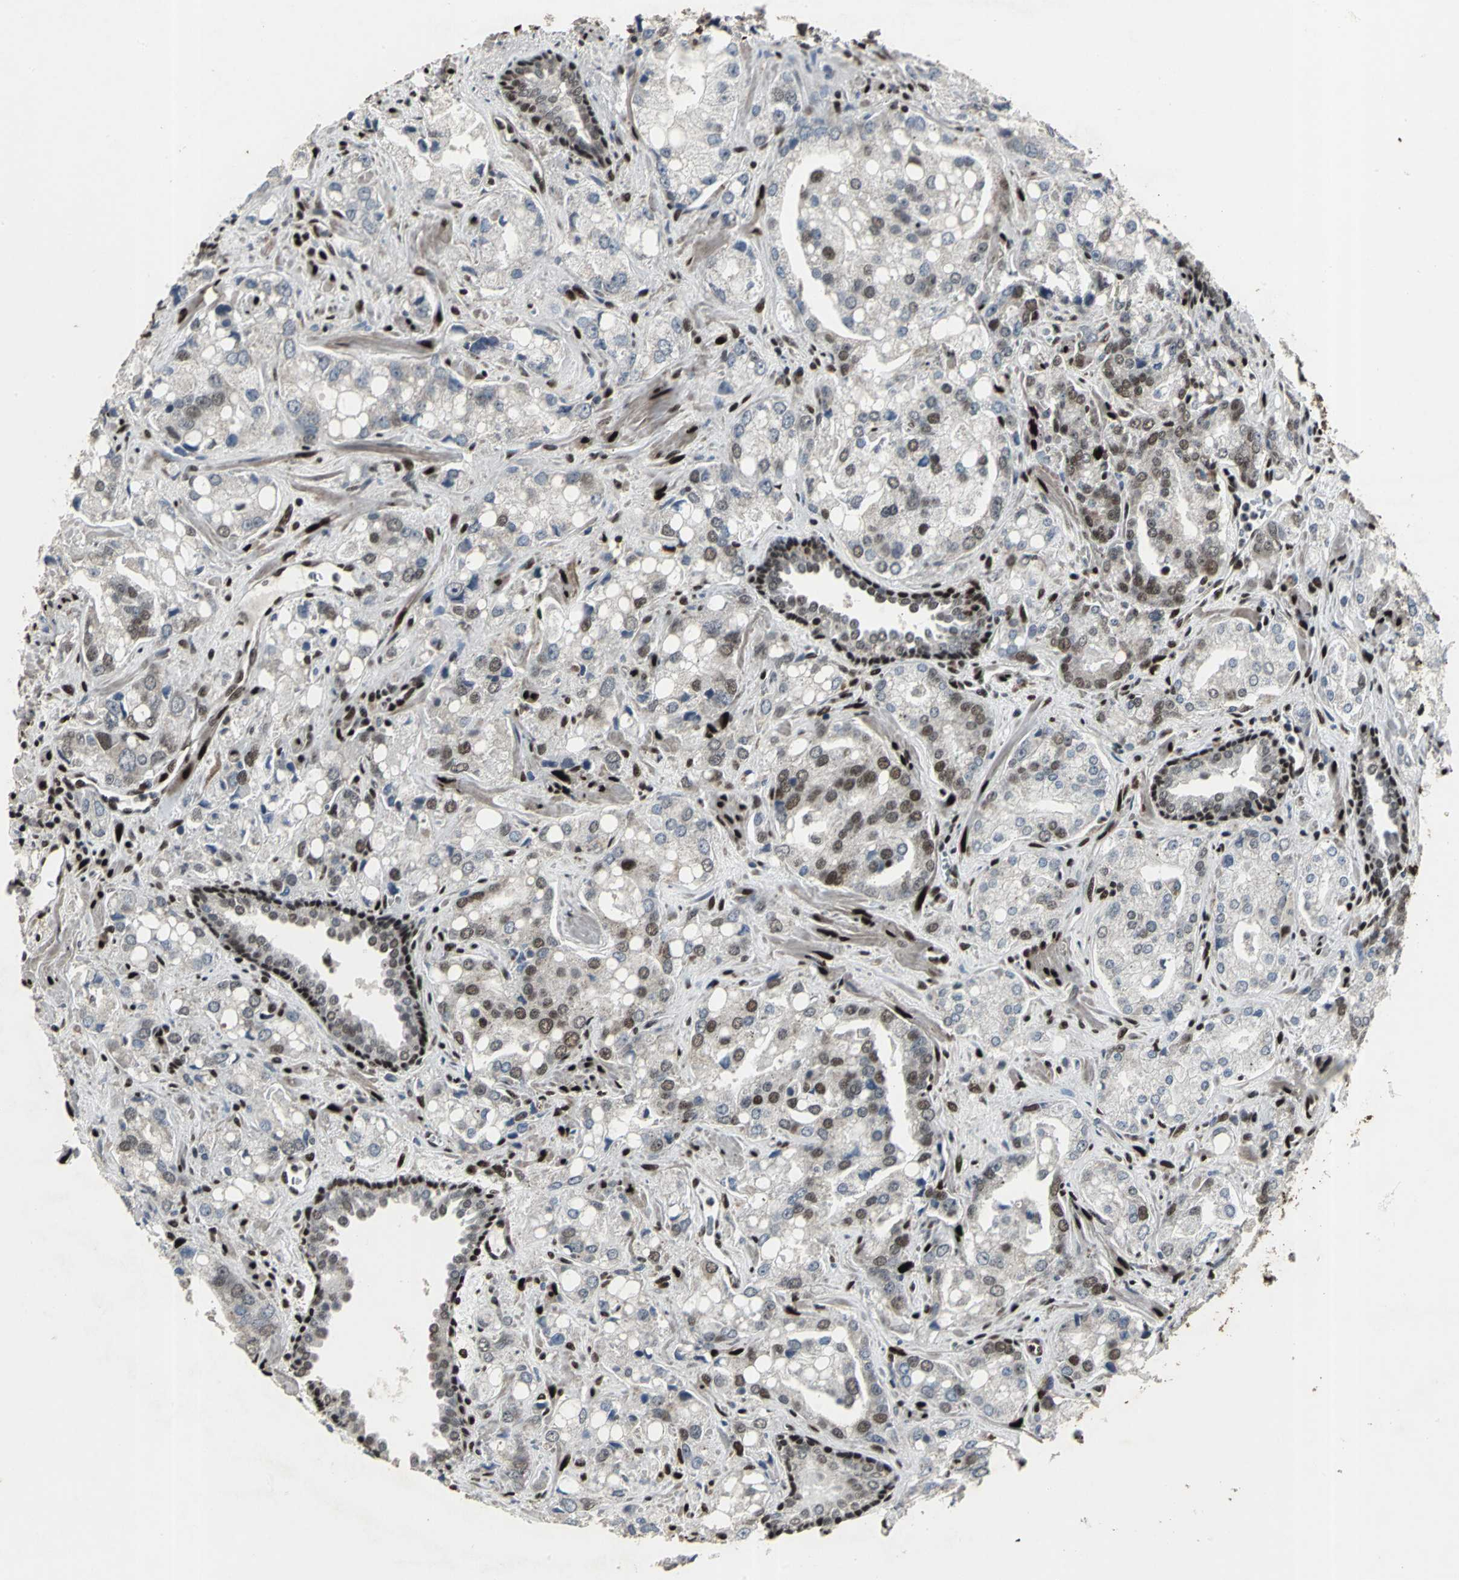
{"staining": {"intensity": "moderate", "quantity": "25%-75%", "location": "nuclear"}, "tissue": "prostate cancer", "cell_type": "Tumor cells", "image_type": "cancer", "snomed": [{"axis": "morphology", "description": "Adenocarcinoma, High grade"}, {"axis": "topography", "description": "Prostate"}], "caption": "Immunohistochemical staining of prostate high-grade adenocarcinoma displays medium levels of moderate nuclear protein staining in about 25%-75% of tumor cells.", "gene": "SRF", "patient": {"sex": "male", "age": 67}}